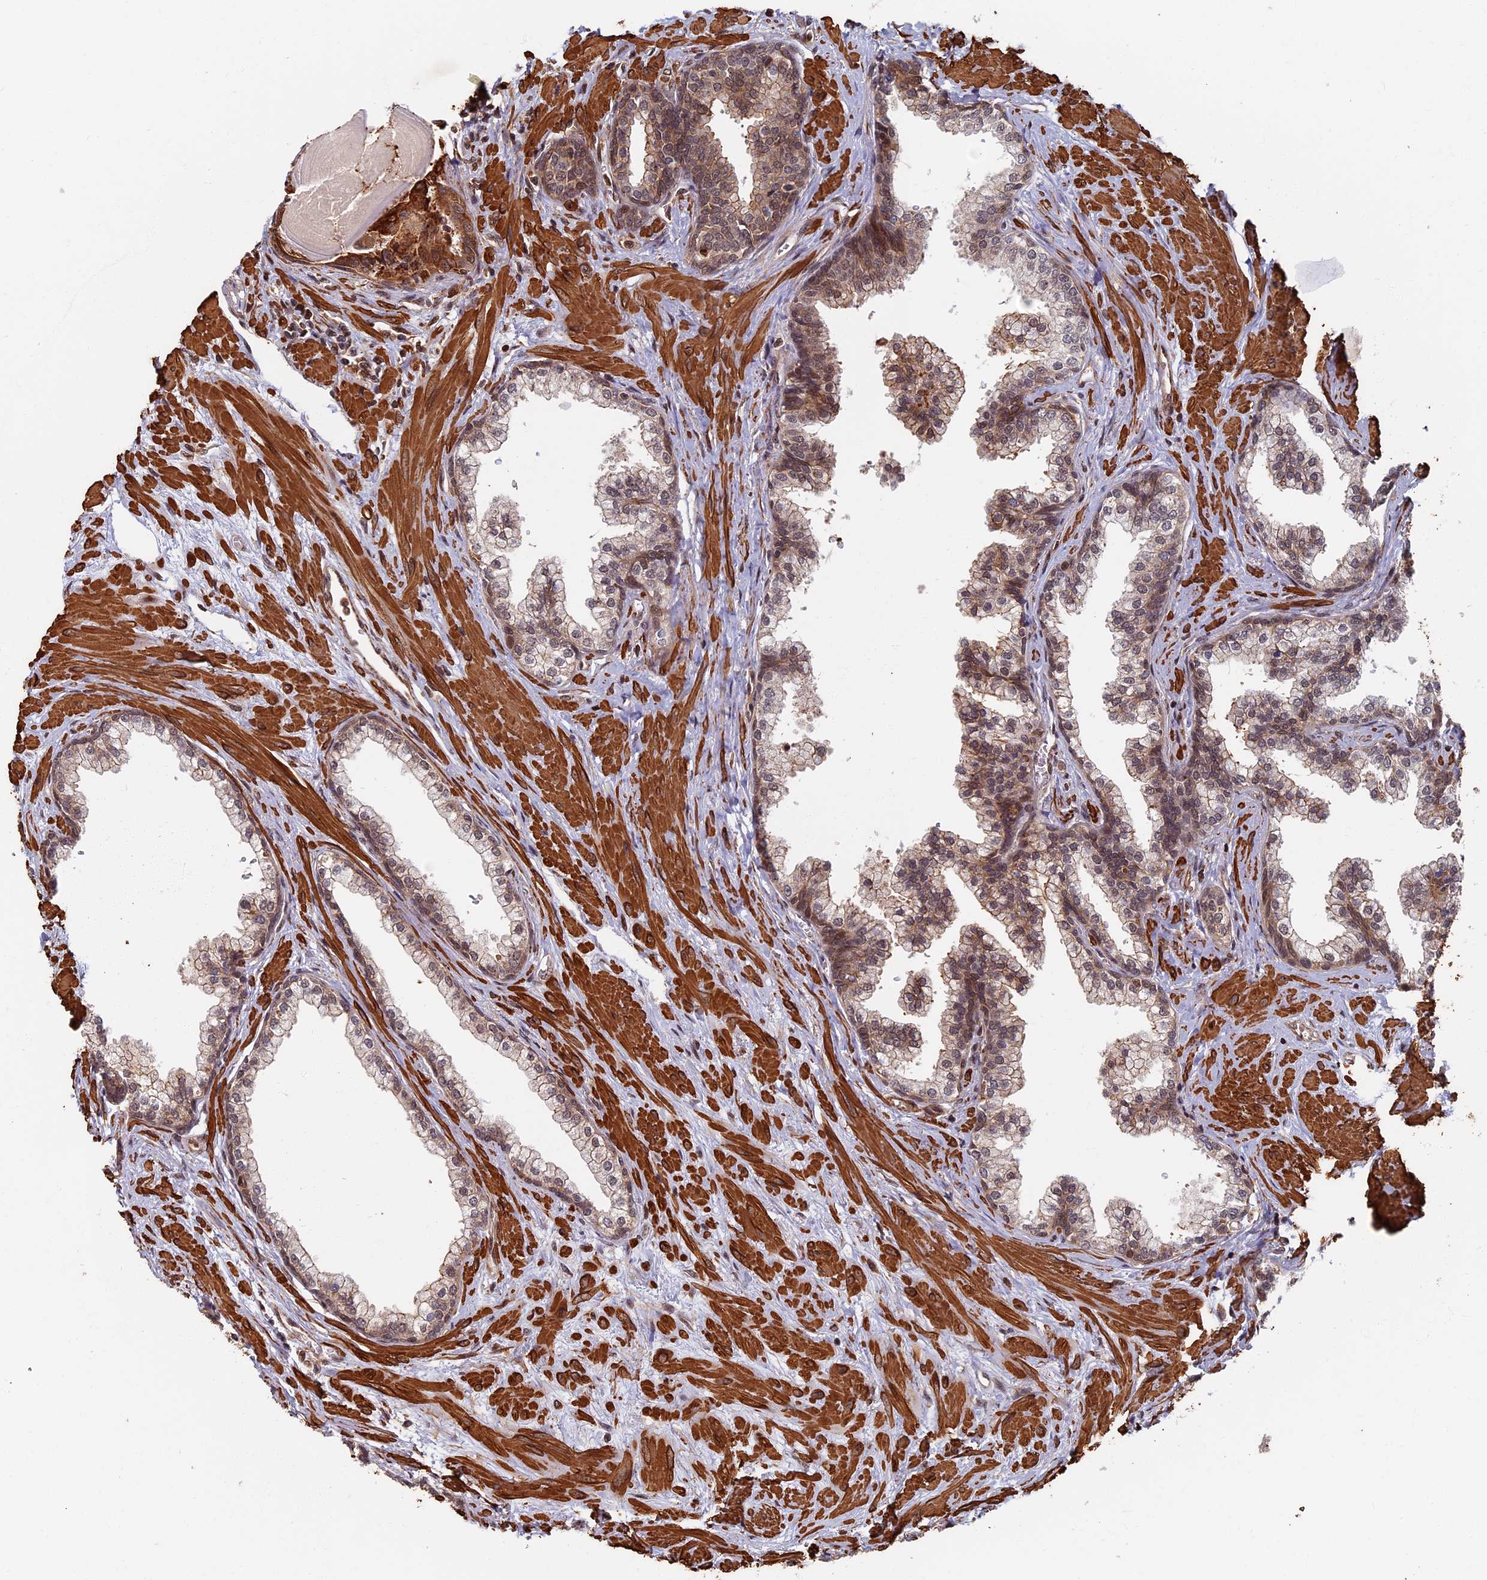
{"staining": {"intensity": "weak", "quantity": "25%-75%", "location": "cytoplasmic/membranous,nuclear"}, "tissue": "prostate", "cell_type": "Glandular cells", "image_type": "normal", "snomed": [{"axis": "morphology", "description": "Normal tissue, NOS"}, {"axis": "topography", "description": "Prostate"}], "caption": "This histopathology image exhibits immunohistochemistry (IHC) staining of unremarkable prostate, with low weak cytoplasmic/membranous,nuclear positivity in about 25%-75% of glandular cells.", "gene": "CTDP1", "patient": {"sex": "male", "age": 57}}